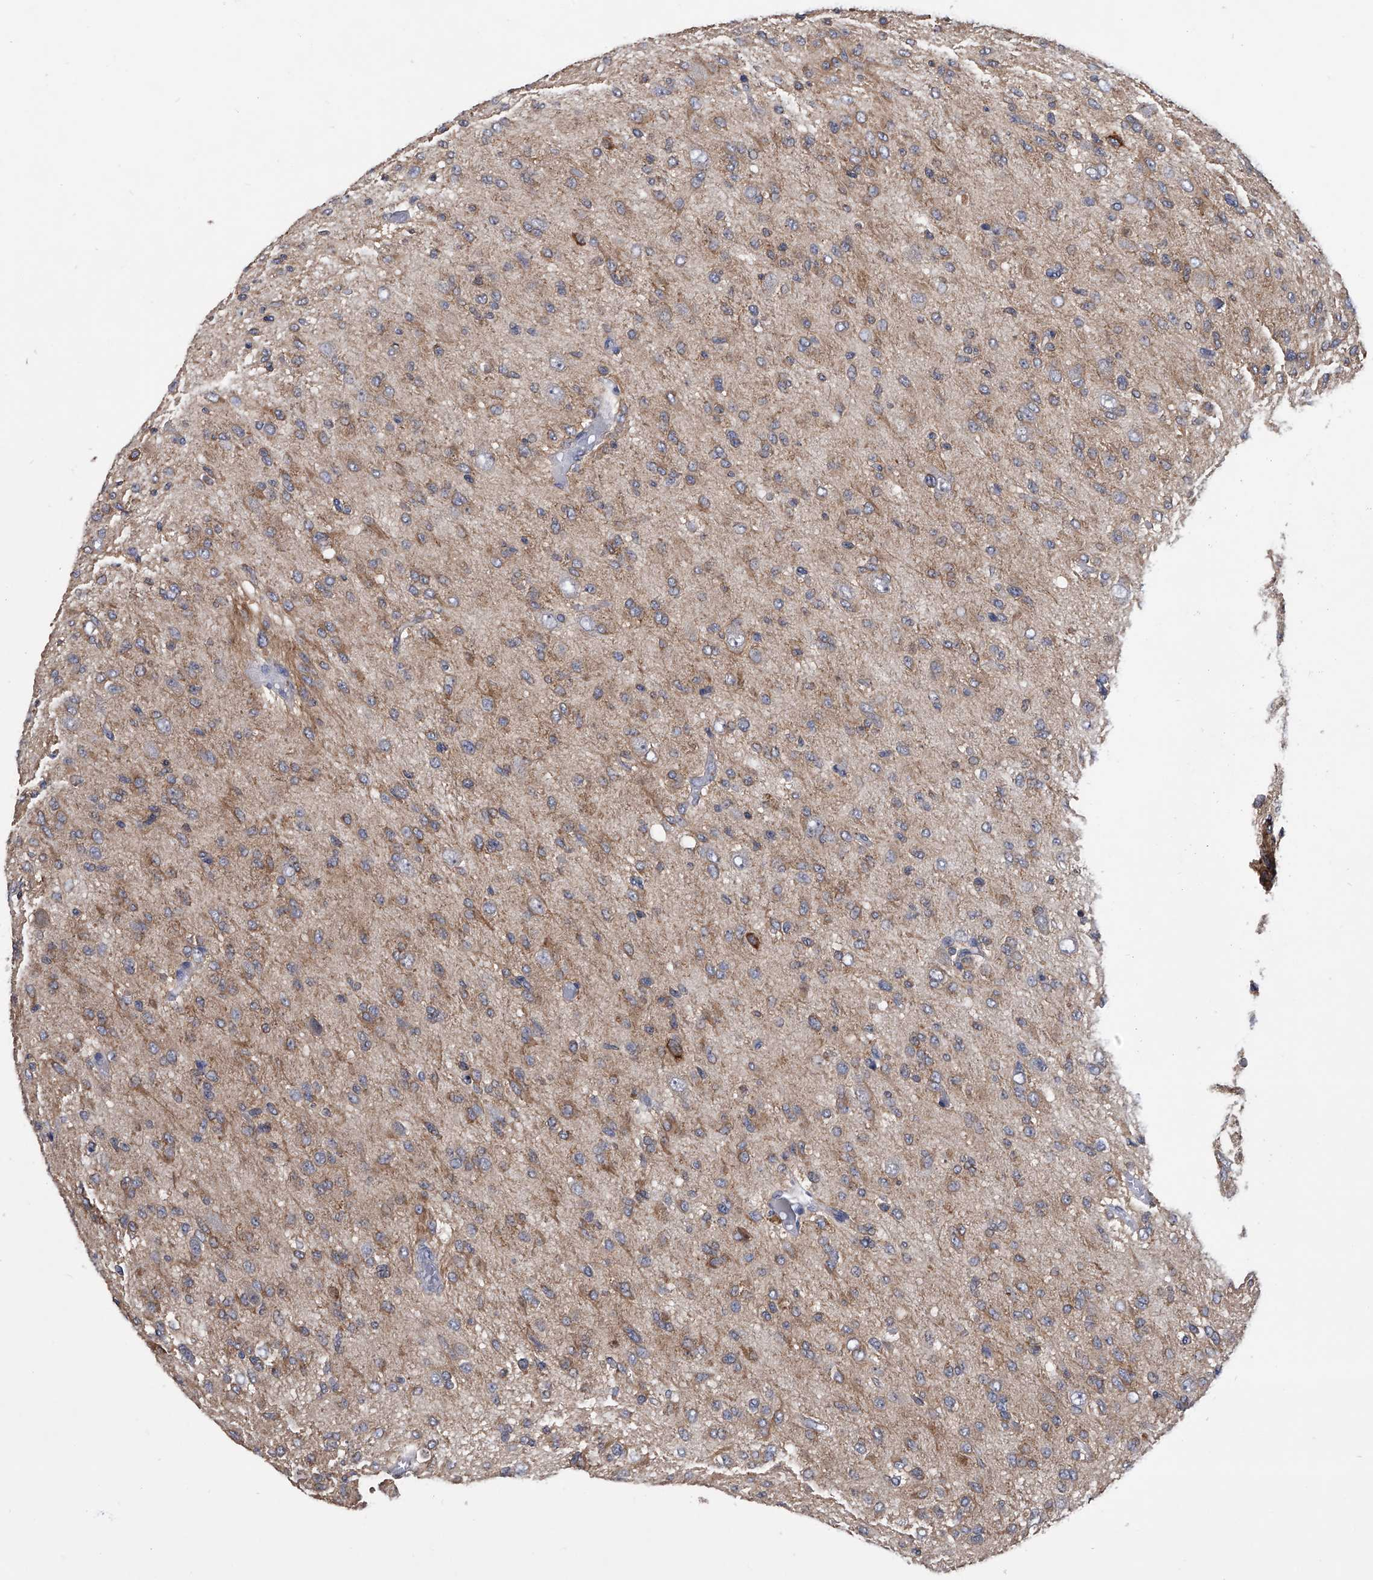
{"staining": {"intensity": "weak", "quantity": "<25%", "location": "cytoplasmic/membranous"}, "tissue": "glioma", "cell_type": "Tumor cells", "image_type": "cancer", "snomed": [{"axis": "morphology", "description": "Glioma, malignant, High grade"}, {"axis": "topography", "description": "Brain"}], "caption": "Tumor cells show no significant protein staining in malignant glioma (high-grade). (DAB (3,3'-diaminobenzidine) immunohistochemistry (IHC) with hematoxylin counter stain).", "gene": "MAP4K3", "patient": {"sex": "female", "age": 59}}